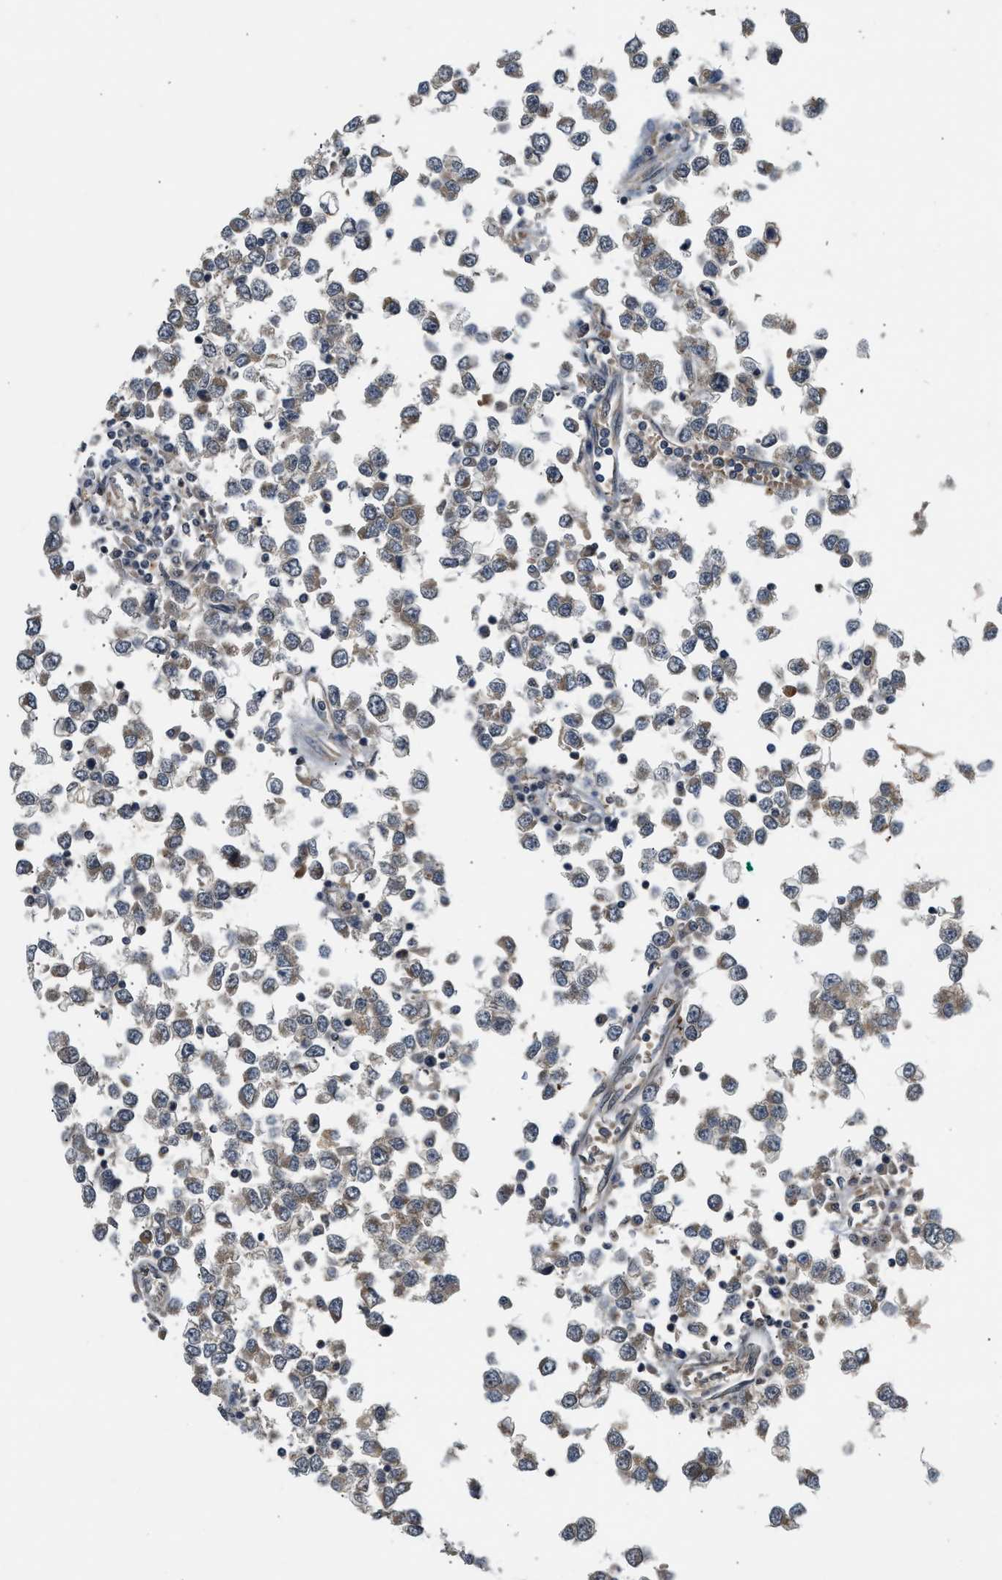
{"staining": {"intensity": "weak", "quantity": "<25%", "location": "cytoplasmic/membranous"}, "tissue": "testis cancer", "cell_type": "Tumor cells", "image_type": "cancer", "snomed": [{"axis": "morphology", "description": "Seminoma, NOS"}, {"axis": "topography", "description": "Testis"}], "caption": "IHC micrograph of neoplastic tissue: testis seminoma stained with DAB demonstrates no significant protein staining in tumor cells.", "gene": "ADCY8", "patient": {"sex": "male", "age": 65}}